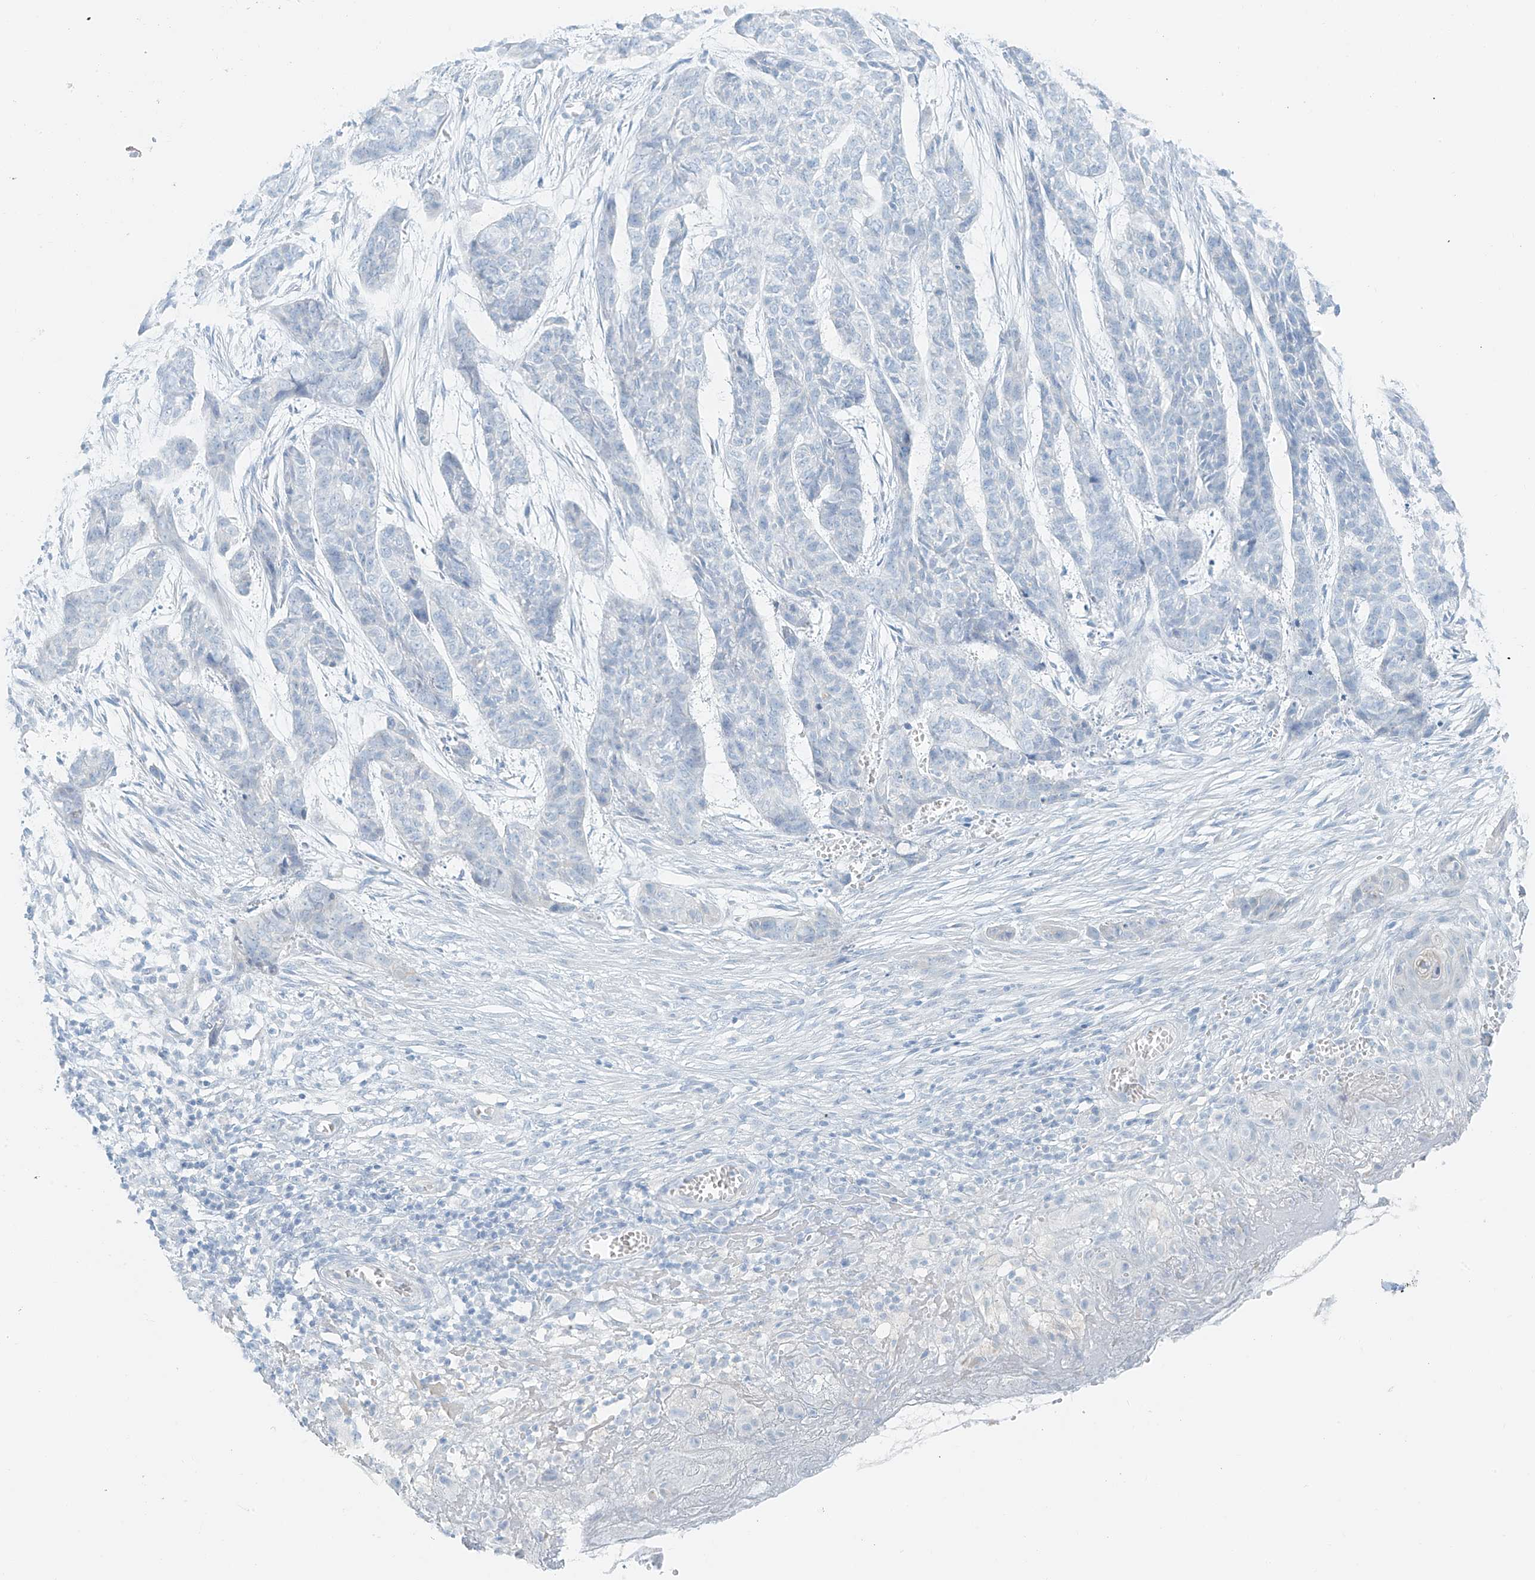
{"staining": {"intensity": "negative", "quantity": "none", "location": "none"}, "tissue": "skin cancer", "cell_type": "Tumor cells", "image_type": "cancer", "snomed": [{"axis": "morphology", "description": "Basal cell carcinoma"}, {"axis": "topography", "description": "Skin"}], "caption": "This is an IHC photomicrograph of human skin cancer (basal cell carcinoma). There is no staining in tumor cells.", "gene": "FSTL1", "patient": {"sex": "female", "age": 64}}